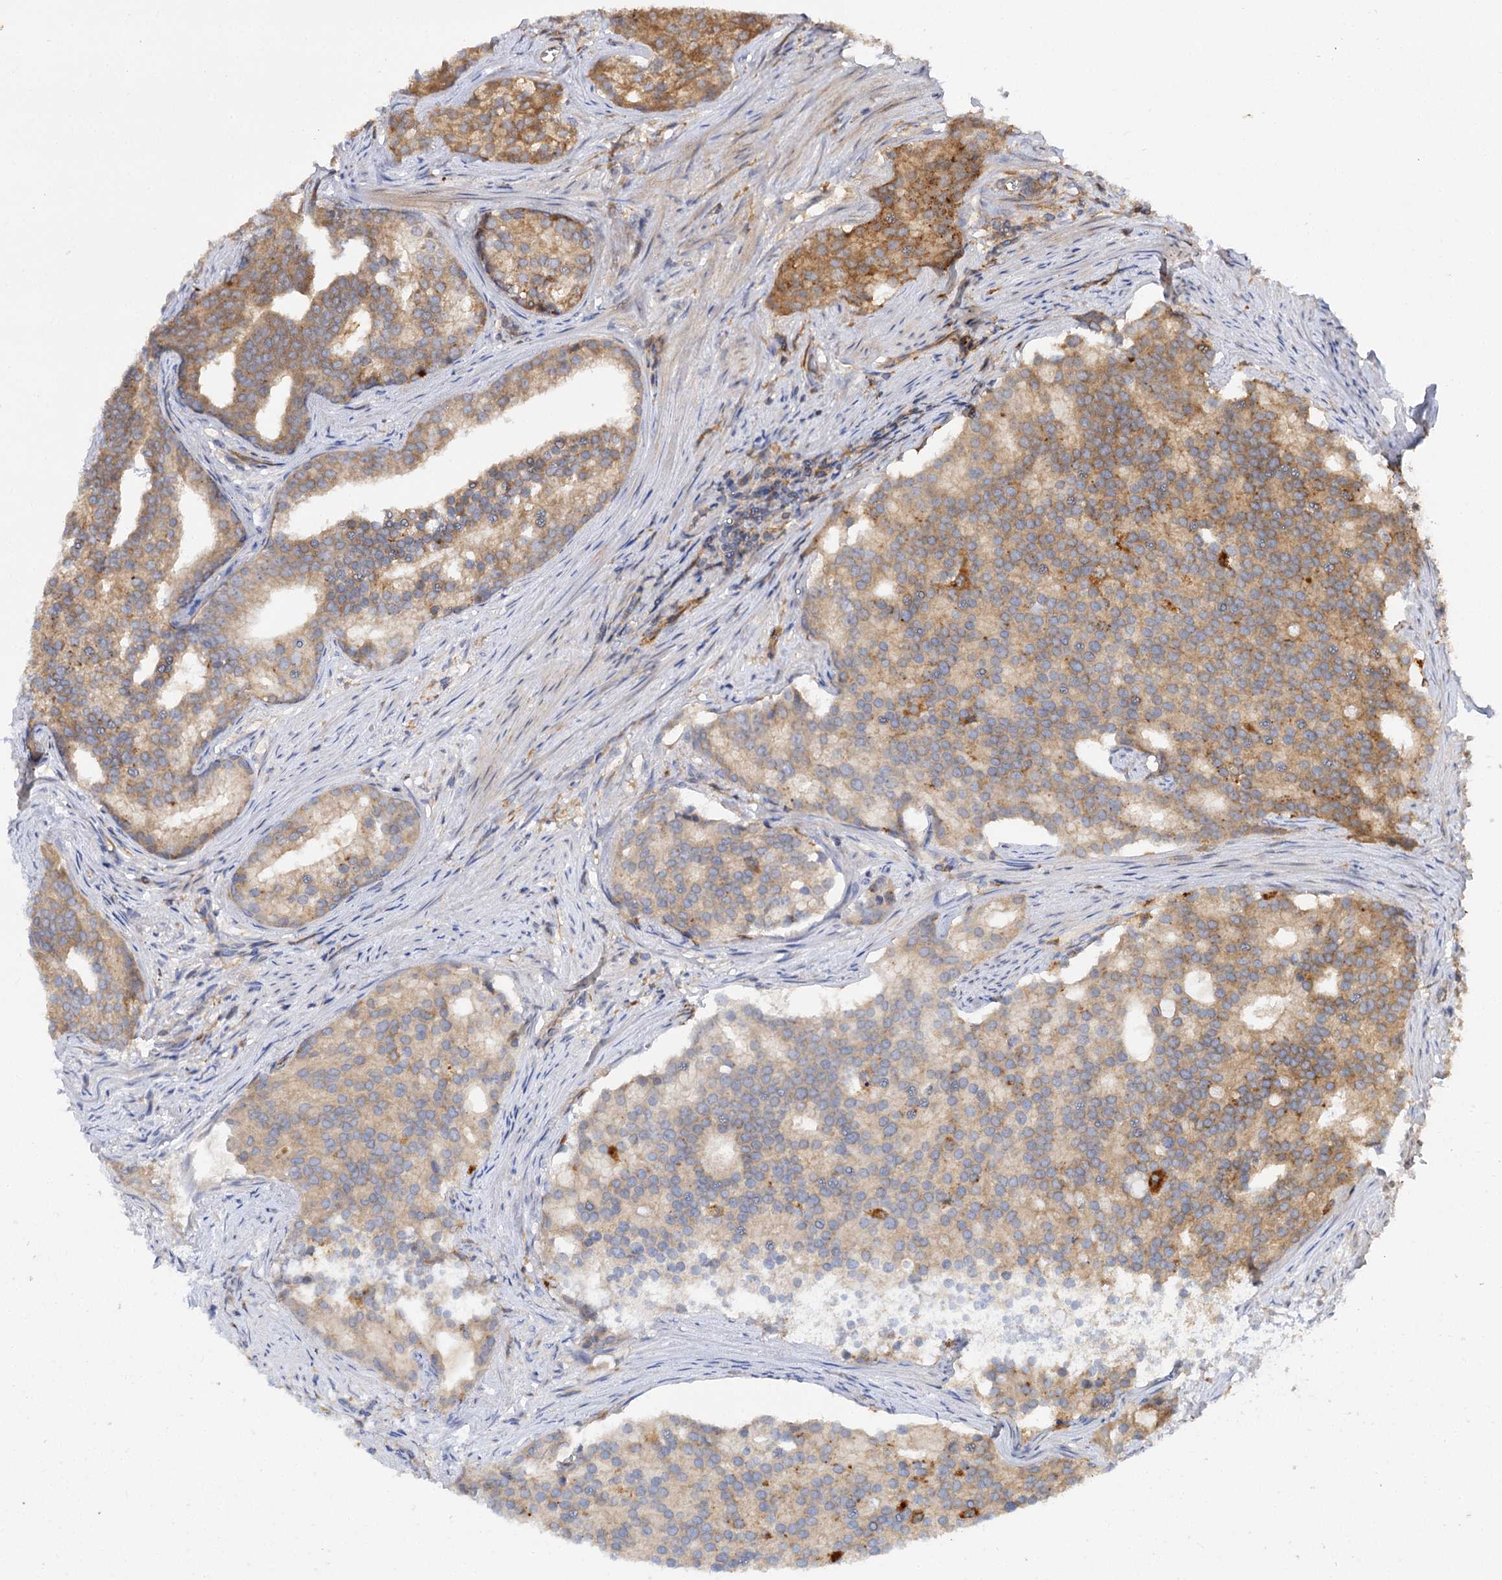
{"staining": {"intensity": "moderate", "quantity": "25%-75%", "location": "cytoplasmic/membranous"}, "tissue": "prostate cancer", "cell_type": "Tumor cells", "image_type": "cancer", "snomed": [{"axis": "morphology", "description": "Adenocarcinoma, Low grade"}, {"axis": "topography", "description": "Prostate"}], "caption": "Immunohistochemistry photomicrograph of prostate cancer (low-grade adenocarcinoma) stained for a protein (brown), which shows medium levels of moderate cytoplasmic/membranous staining in approximately 25%-75% of tumor cells.", "gene": "PATL1", "patient": {"sex": "male", "age": 71}}